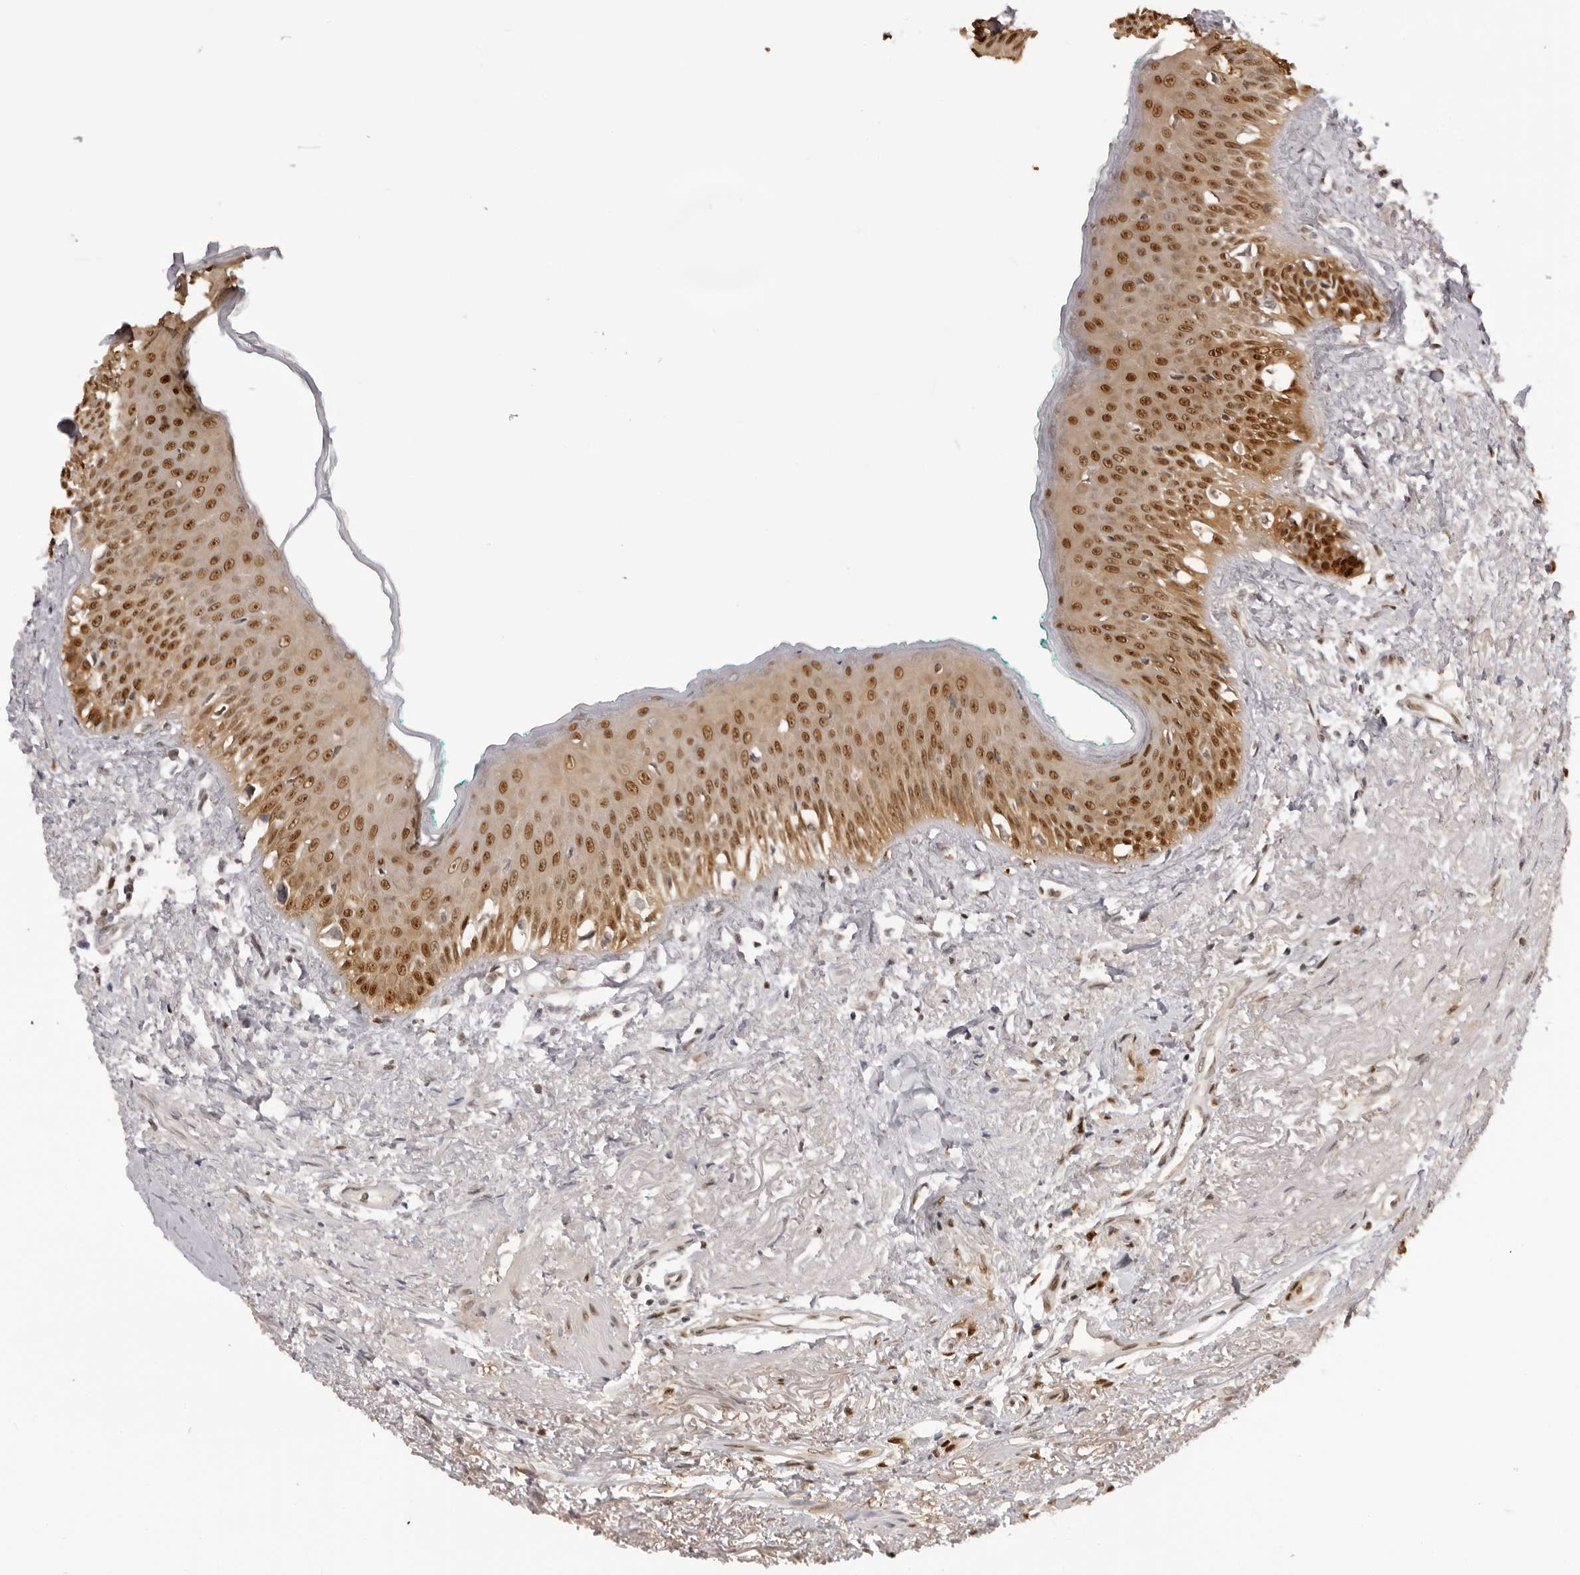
{"staining": {"intensity": "moderate", "quantity": ">75%", "location": "cytoplasmic/membranous,nuclear"}, "tissue": "oral mucosa", "cell_type": "Squamous epithelial cells", "image_type": "normal", "snomed": [{"axis": "morphology", "description": "Normal tissue, NOS"}, {"axis": "topography", "description": "Oral tissue"}], "caption": "This is an image of immunohistochemistry staining of unremarkable oral mucosa, which shows moderate staining in the cytoplasmic/membranous,nuclear of squamous epithelial cells.", "gene": "HSPA4", "patient": {"sex": "female", "age": 70}}